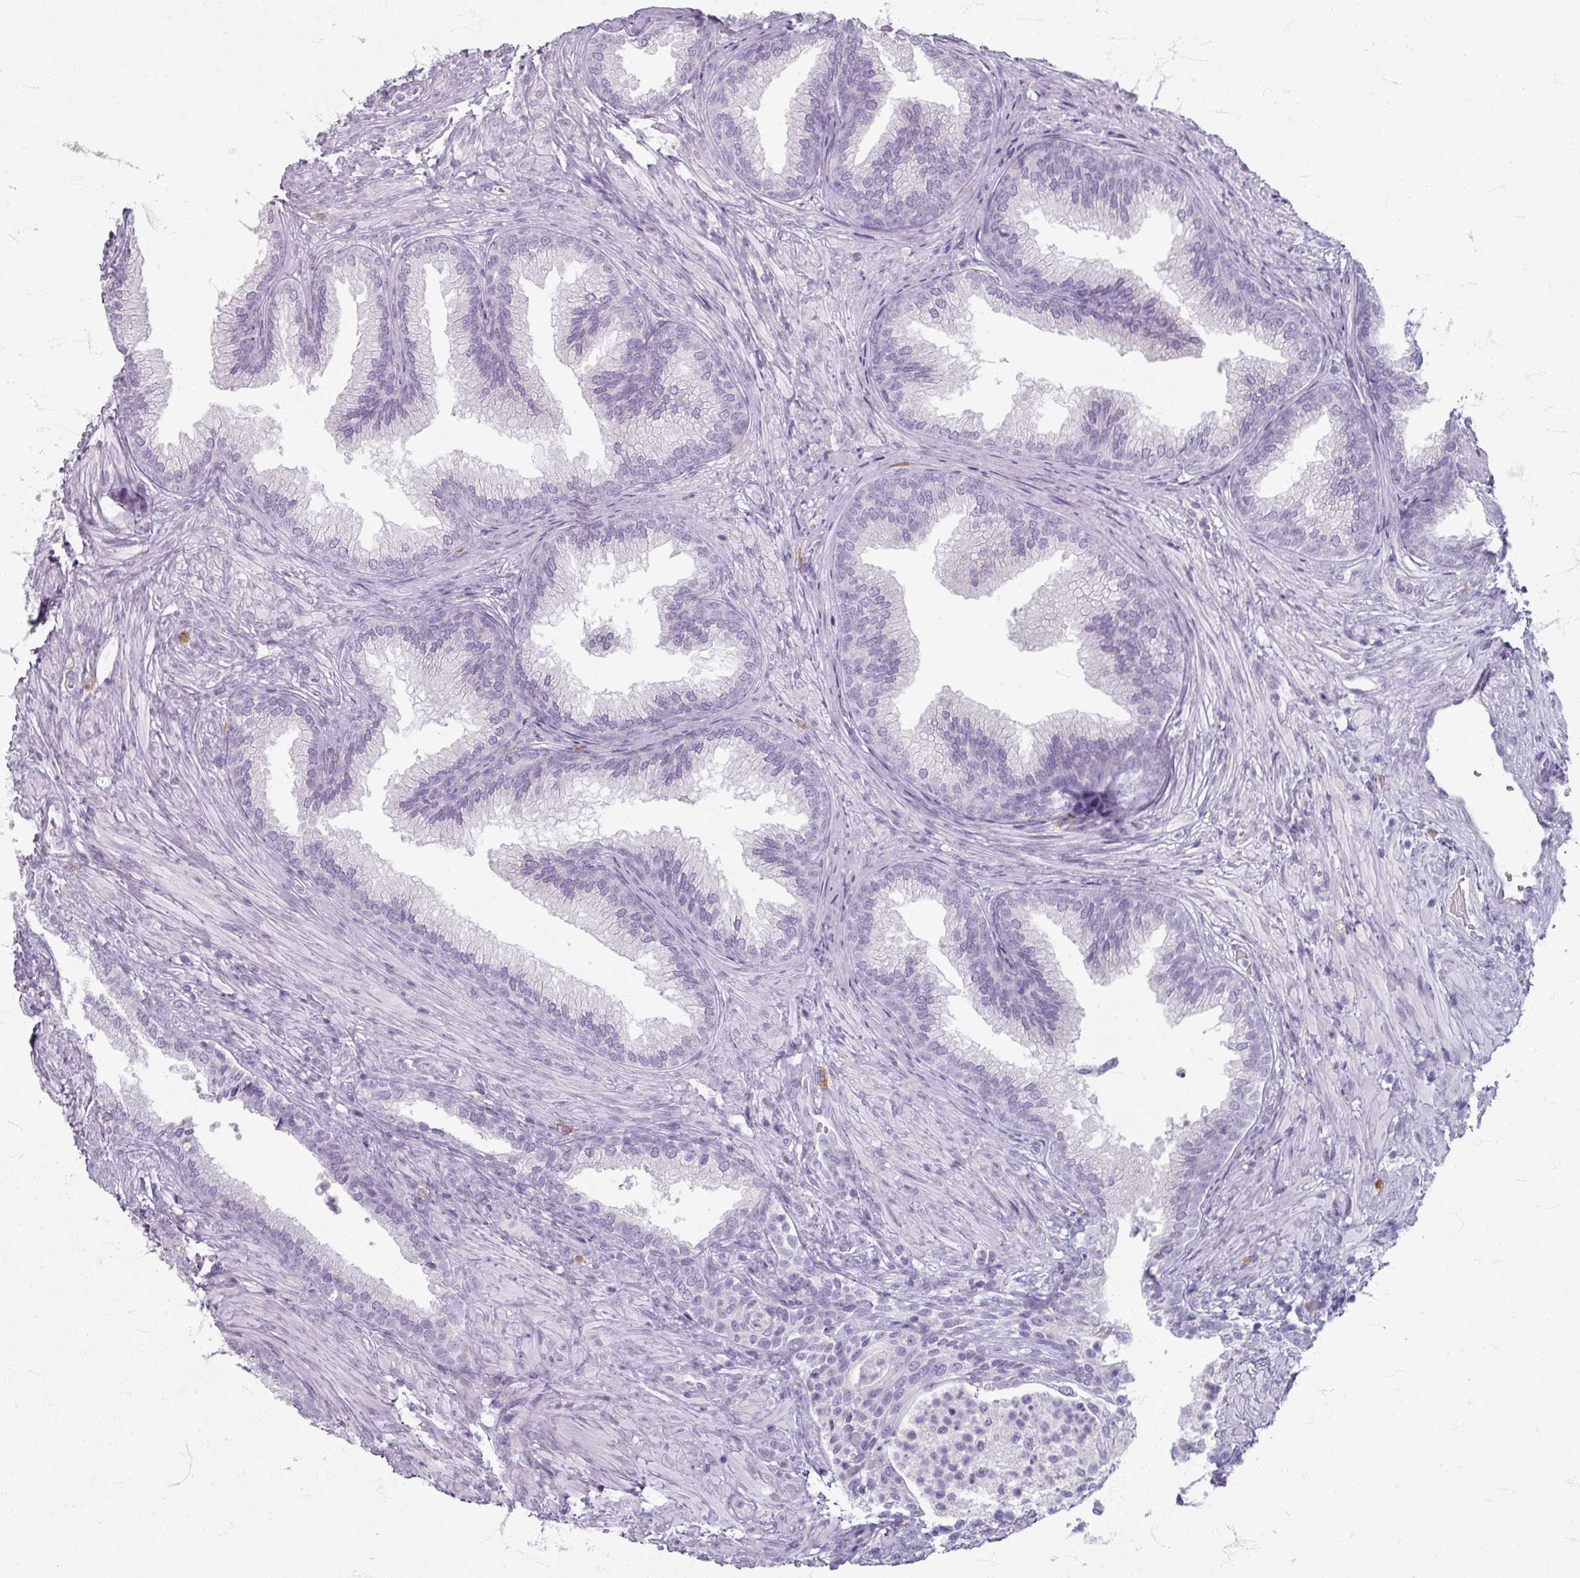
{"staining": {"intensity": "negative", "quantity": "none", "location": "none"}, "tissue": "prostate", "cell_type": "Glandular cells", "image_type": "normal", "snomed": [{"axis": "morphology", "description": "Normal tissue, NOS"}, {"axis": "topography", "description": "Prostate"}], "caption": "Immunohistochemical staining of unremarkable human prostate exhibits no significant staining in glandular cells.", "gene": "ZNF878", "patient": {"sex": "male", "age": 76}}